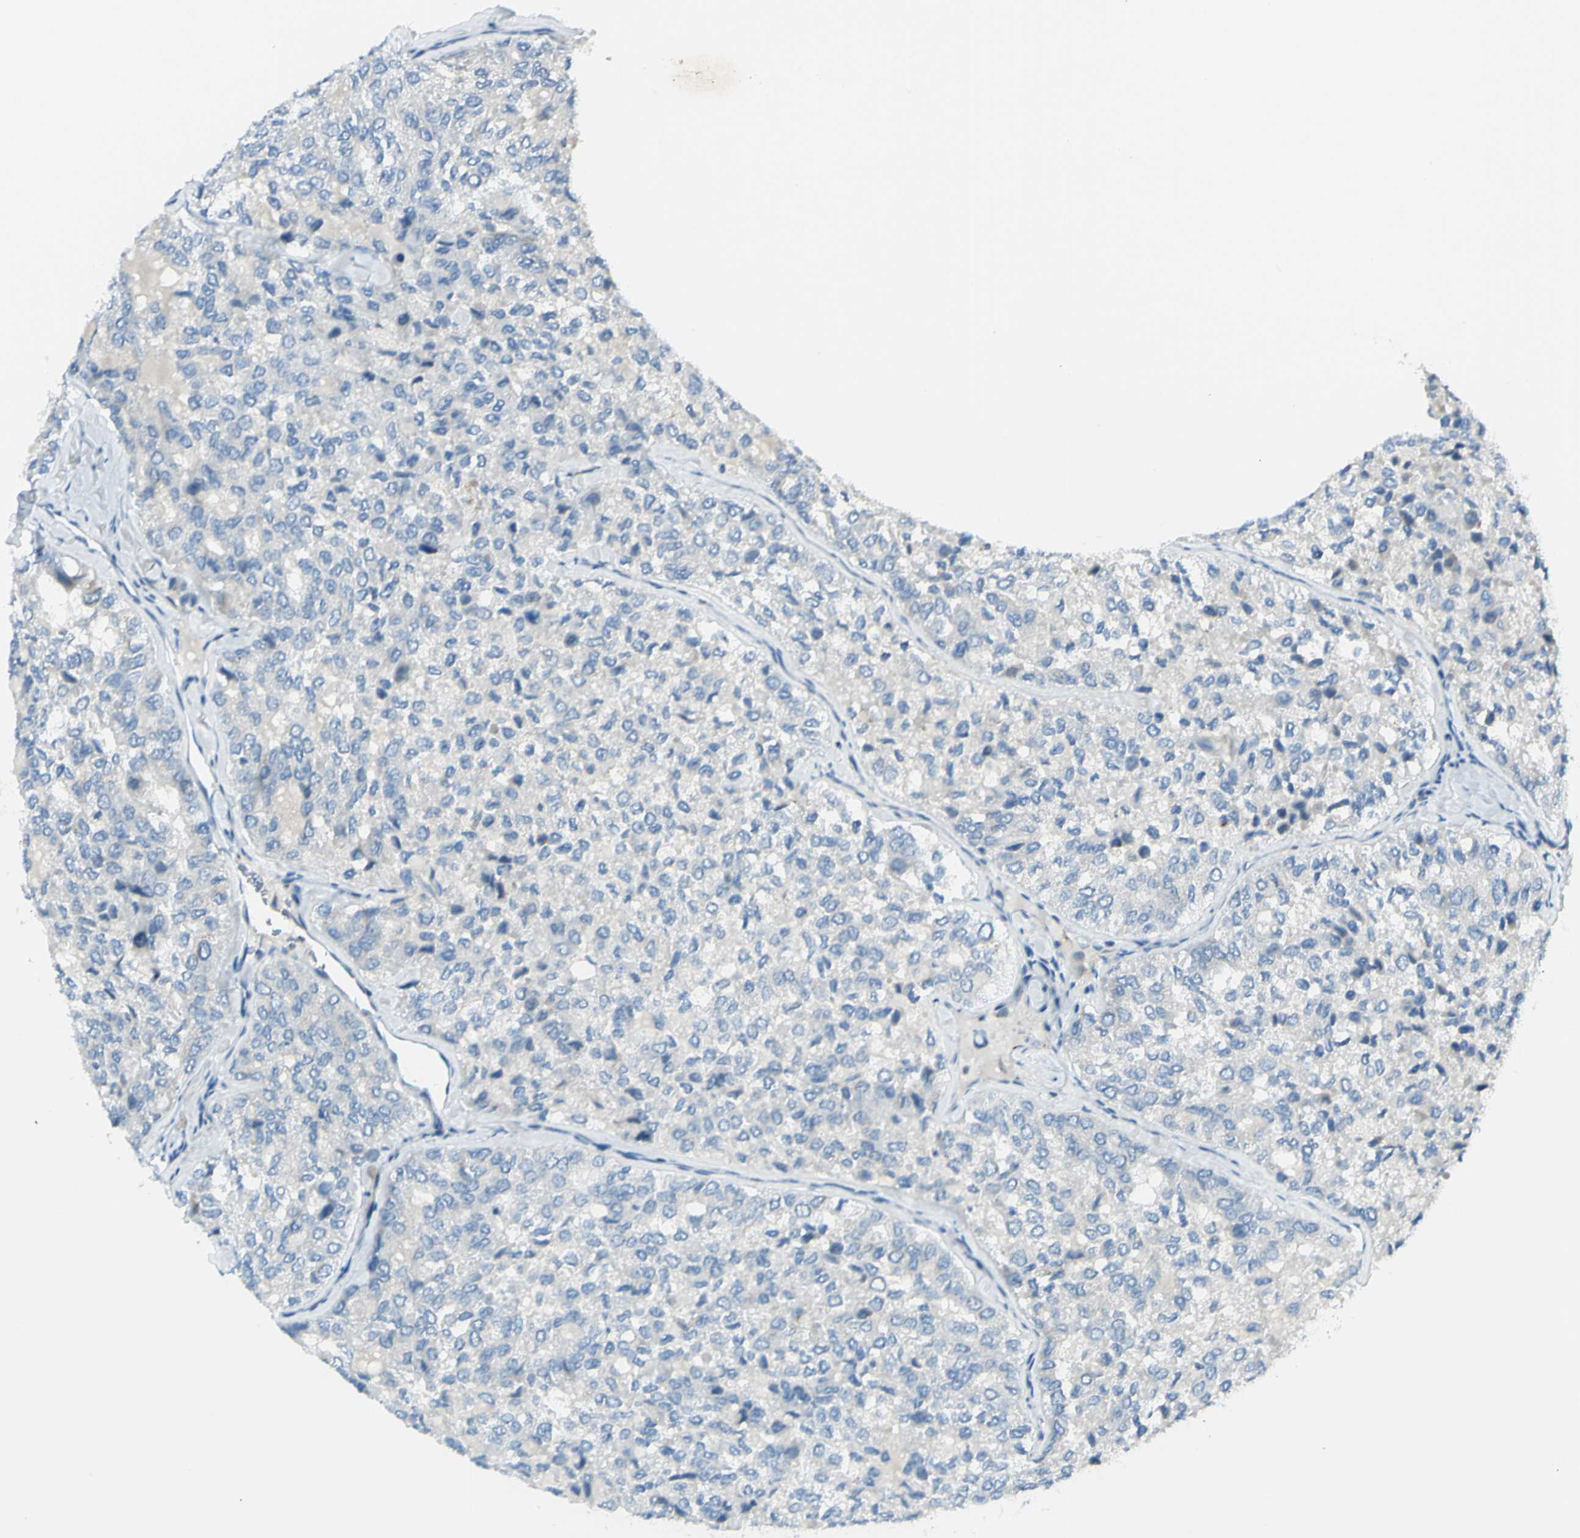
{"staining": {"intensity": "negative", "quantity": "none", "location": "none"}, "tissue": "thyroid cancer", "cell_type": "Tumor cells", "image_type": "cancer", "snomed": [{"axis": "morphology", "description": "Follicular adenoma carcinoma, NOS"}, {"axis": "topography", "description": "Thyroid gland"}], "caption": "There is no significant staining in tumor cells of follicular adenoma carcinoma (thyroid).", "gene": "B4GALT1", "patient": {"sex": "male", "age": 75}}